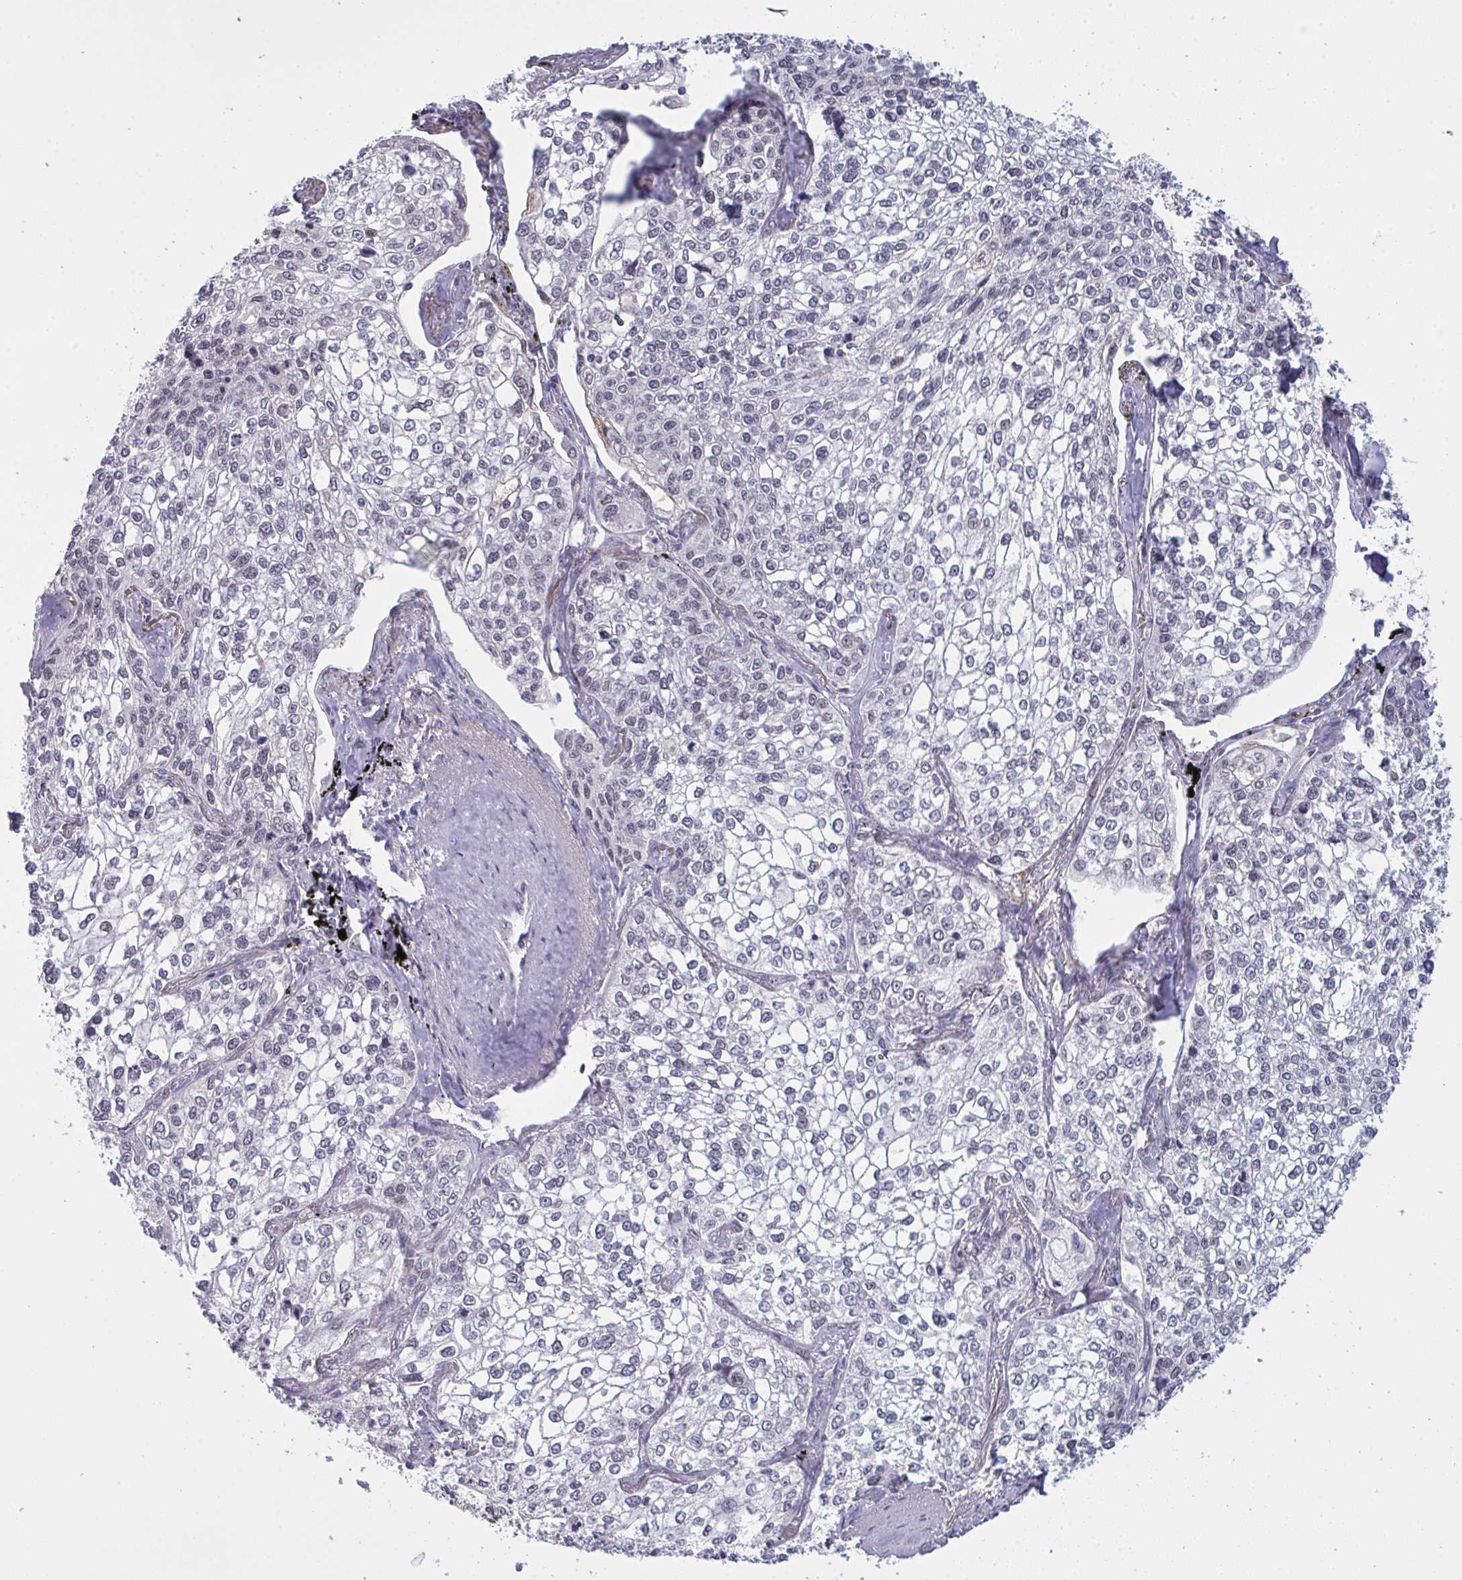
{"staining": {"intensity": "negative", "quantity": "none", "location": "none"}, "tissue": "lung cancer", "cell_type": "Tumor cells", "image_type": "cancer", "snomed": [{"axis": "morphology", "description": "Squamous cell carcinoma, NOS"}, {"axis": "topography", "description": "Lung"}], "caption": "An IHC photomicrograph of lung cancer is shown. There is no staining in tumor cells of lung cancer.", "gene": "ZNF784", "patient": {"sex": "male", "age": 74}}